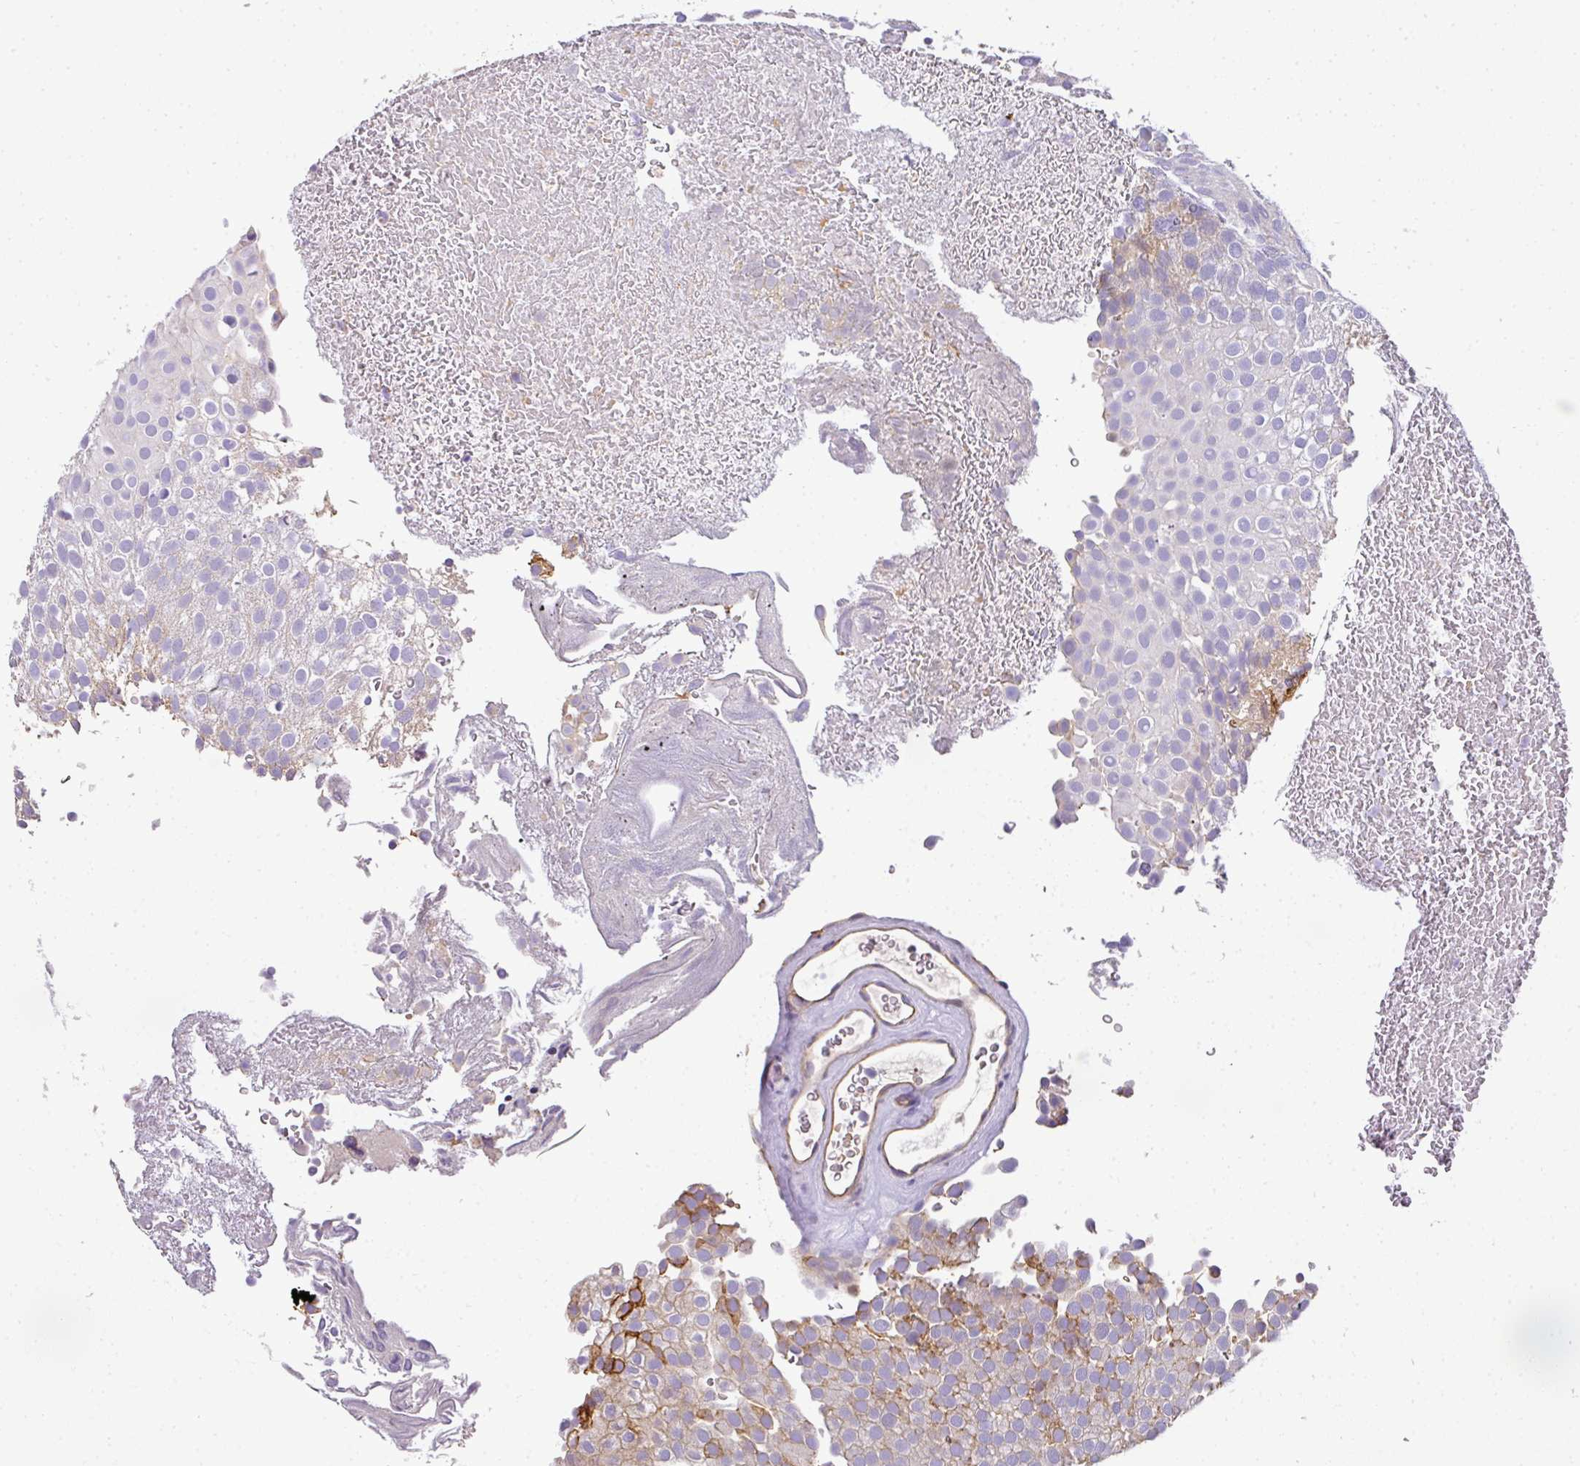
{"staining": {"intensity": "moderate", "quantity": "<25%", "location": "cytoplasmic/membranous"}, "tissue": "urothelial cancer", "cell_type": "Tumor cells", "image_type": "cancer", "snomed": [{"axis": "morphology", "description": "Urothelial carcinoma, Low grade"}, {"axis": "topography", "description": "Urinary bladder"}], "caption": "Protein expression analysis of low-grade urothelial carcinoma displays moderate cytoplasmic/membranous staining in approximately <25% of tumor cells. Nuclei are stained in blue.", "gene": "OR11H4", "patient": {"sex": "male", "age": 78}}